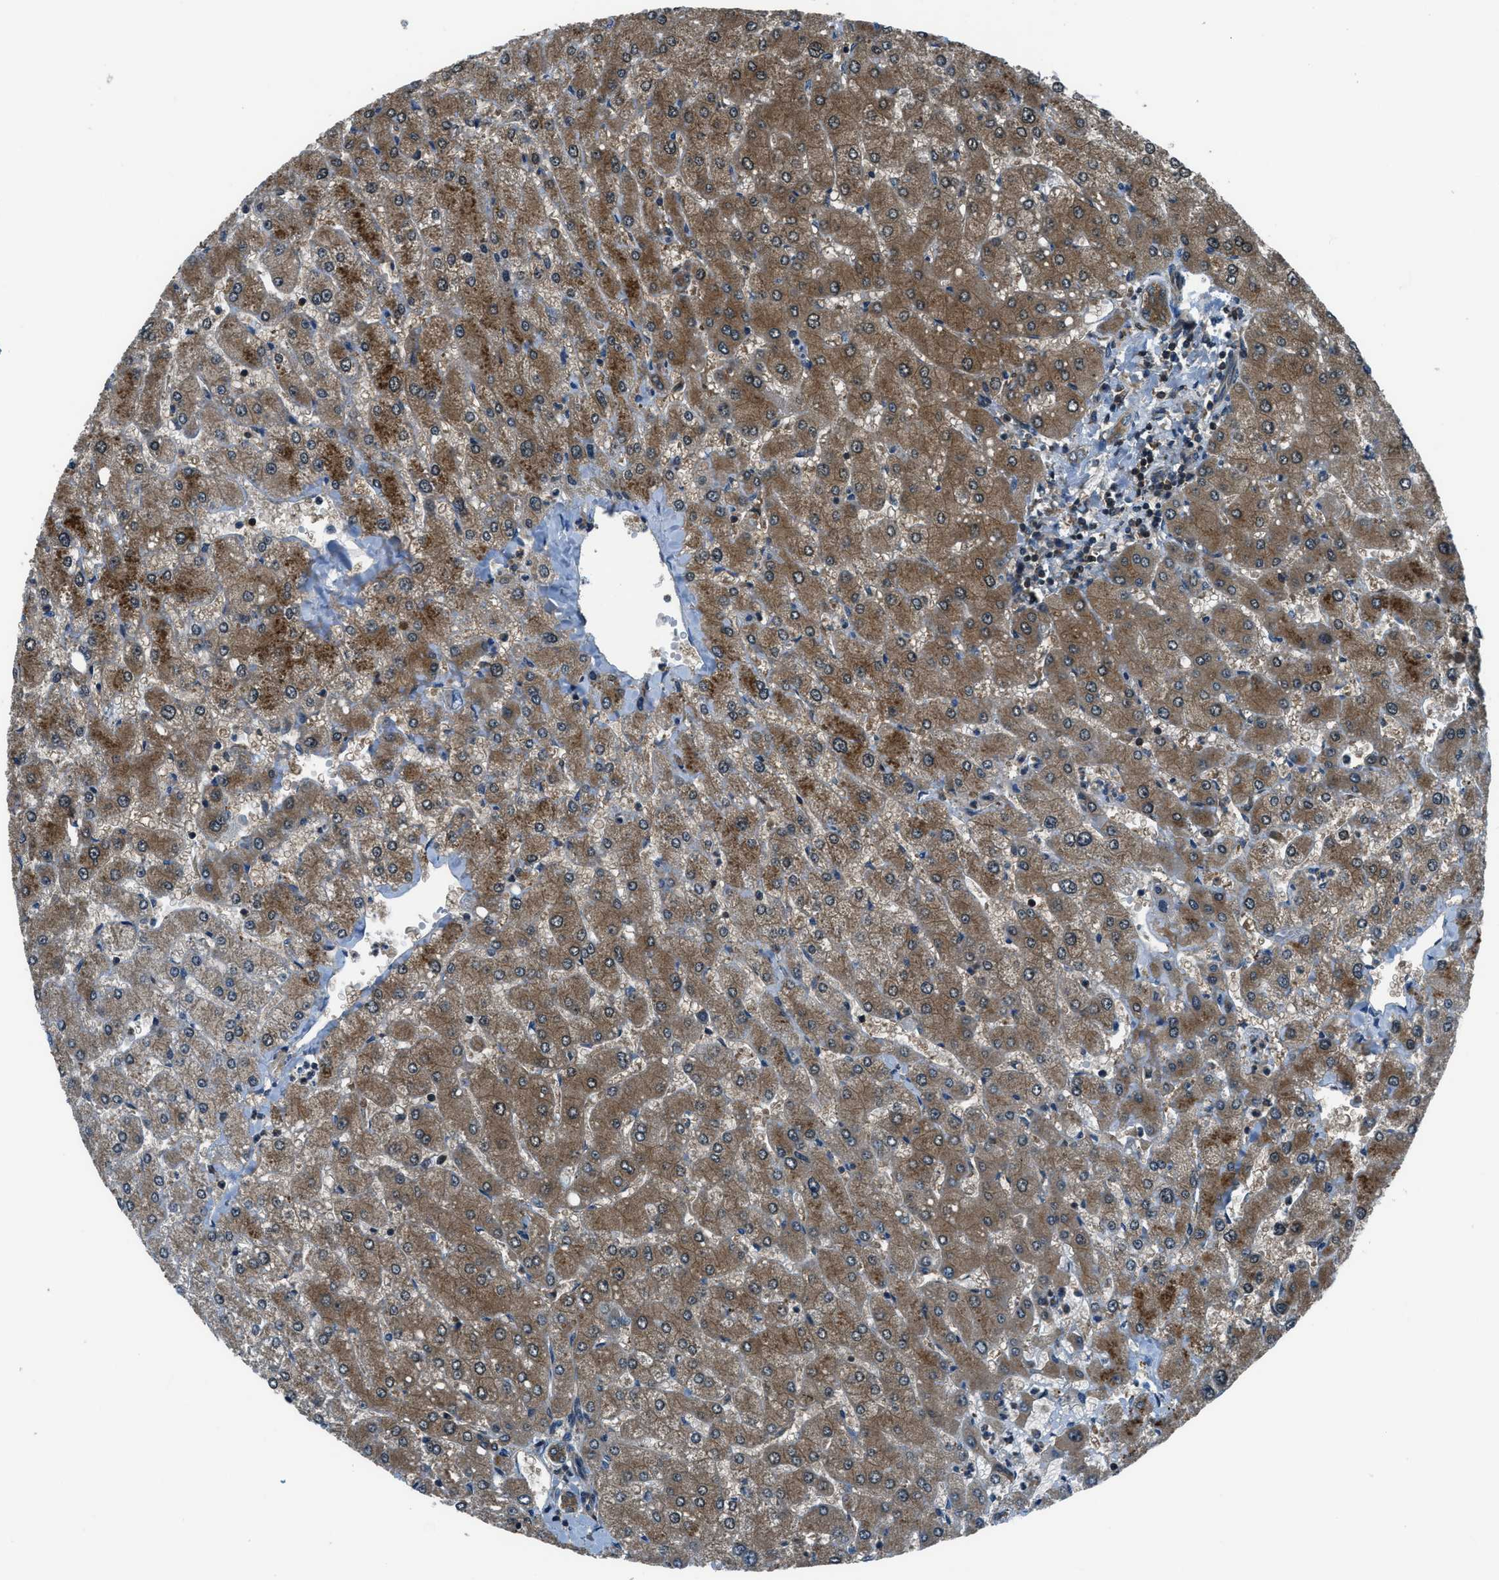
{"staining": {"intensity": "moderate", "quantity": ">75%", "location": "cytoplasmic/membranous"}, "tissue": "liver", "cell_type": "Cholangiocytes", "image_type": "normal", "snomed": [{"axis": "morphology", "description": "Normal tissue, NOS"}, {"axis": "topography", "description": "Liver"}], "caption": "Protein staining of normal liver reveals moderate cytoplasmic/membranous staining in about >75% of cholangiocytes. (IHC, brightfield microscopy, high magnification).", "gene": "HEBP2", "patient": {"sex": "male", "age": 55}}